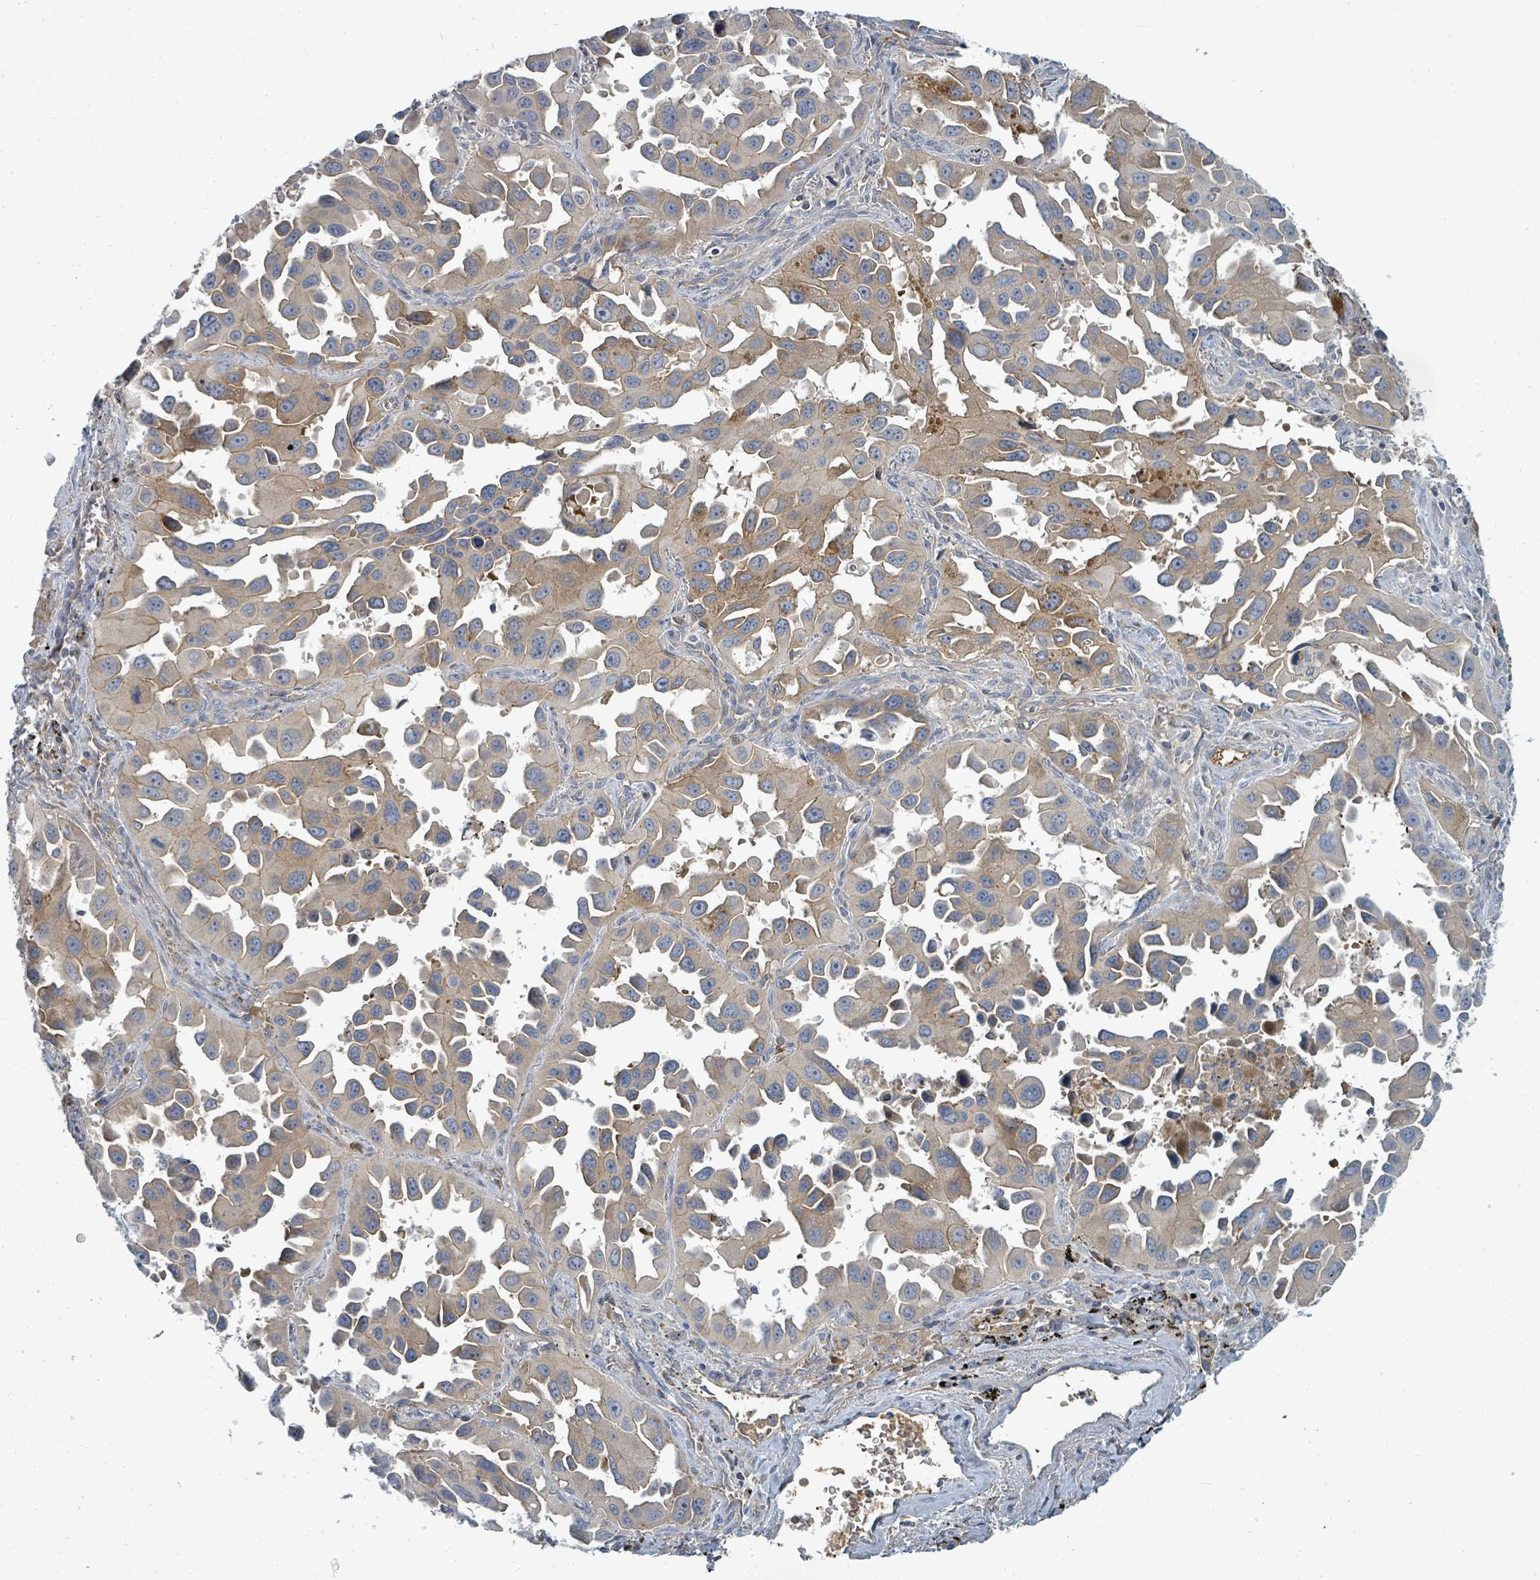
{"staining": {"intensity": "moderate", "quantity": "<25%", "location": "cytoplasmic/membranous"}, "tissue": "lung cancer", "cell_type": "Tumor cells", "image_type": "cancer", "snomed": [{"axis": "morphology", "description": "Adenocarcinoma, NOS"}, {"axis": "topography", "description": "Lung"}], "caption": "Immunohistochemical staining of lung cancer (adenocarcinoma) exhibits moderate cytoplasmic/membranous protein expression in about <25% of tumor cells. The staining was performed using DAB (3,3'-diaminobenzidine) to visualize the protein expression in brown, while the nuclei were stained in blue with hematoxylin (Magnification: 20x).", "gene": "SLC25A23", "patient": {"sex": "male", "age": 66}}